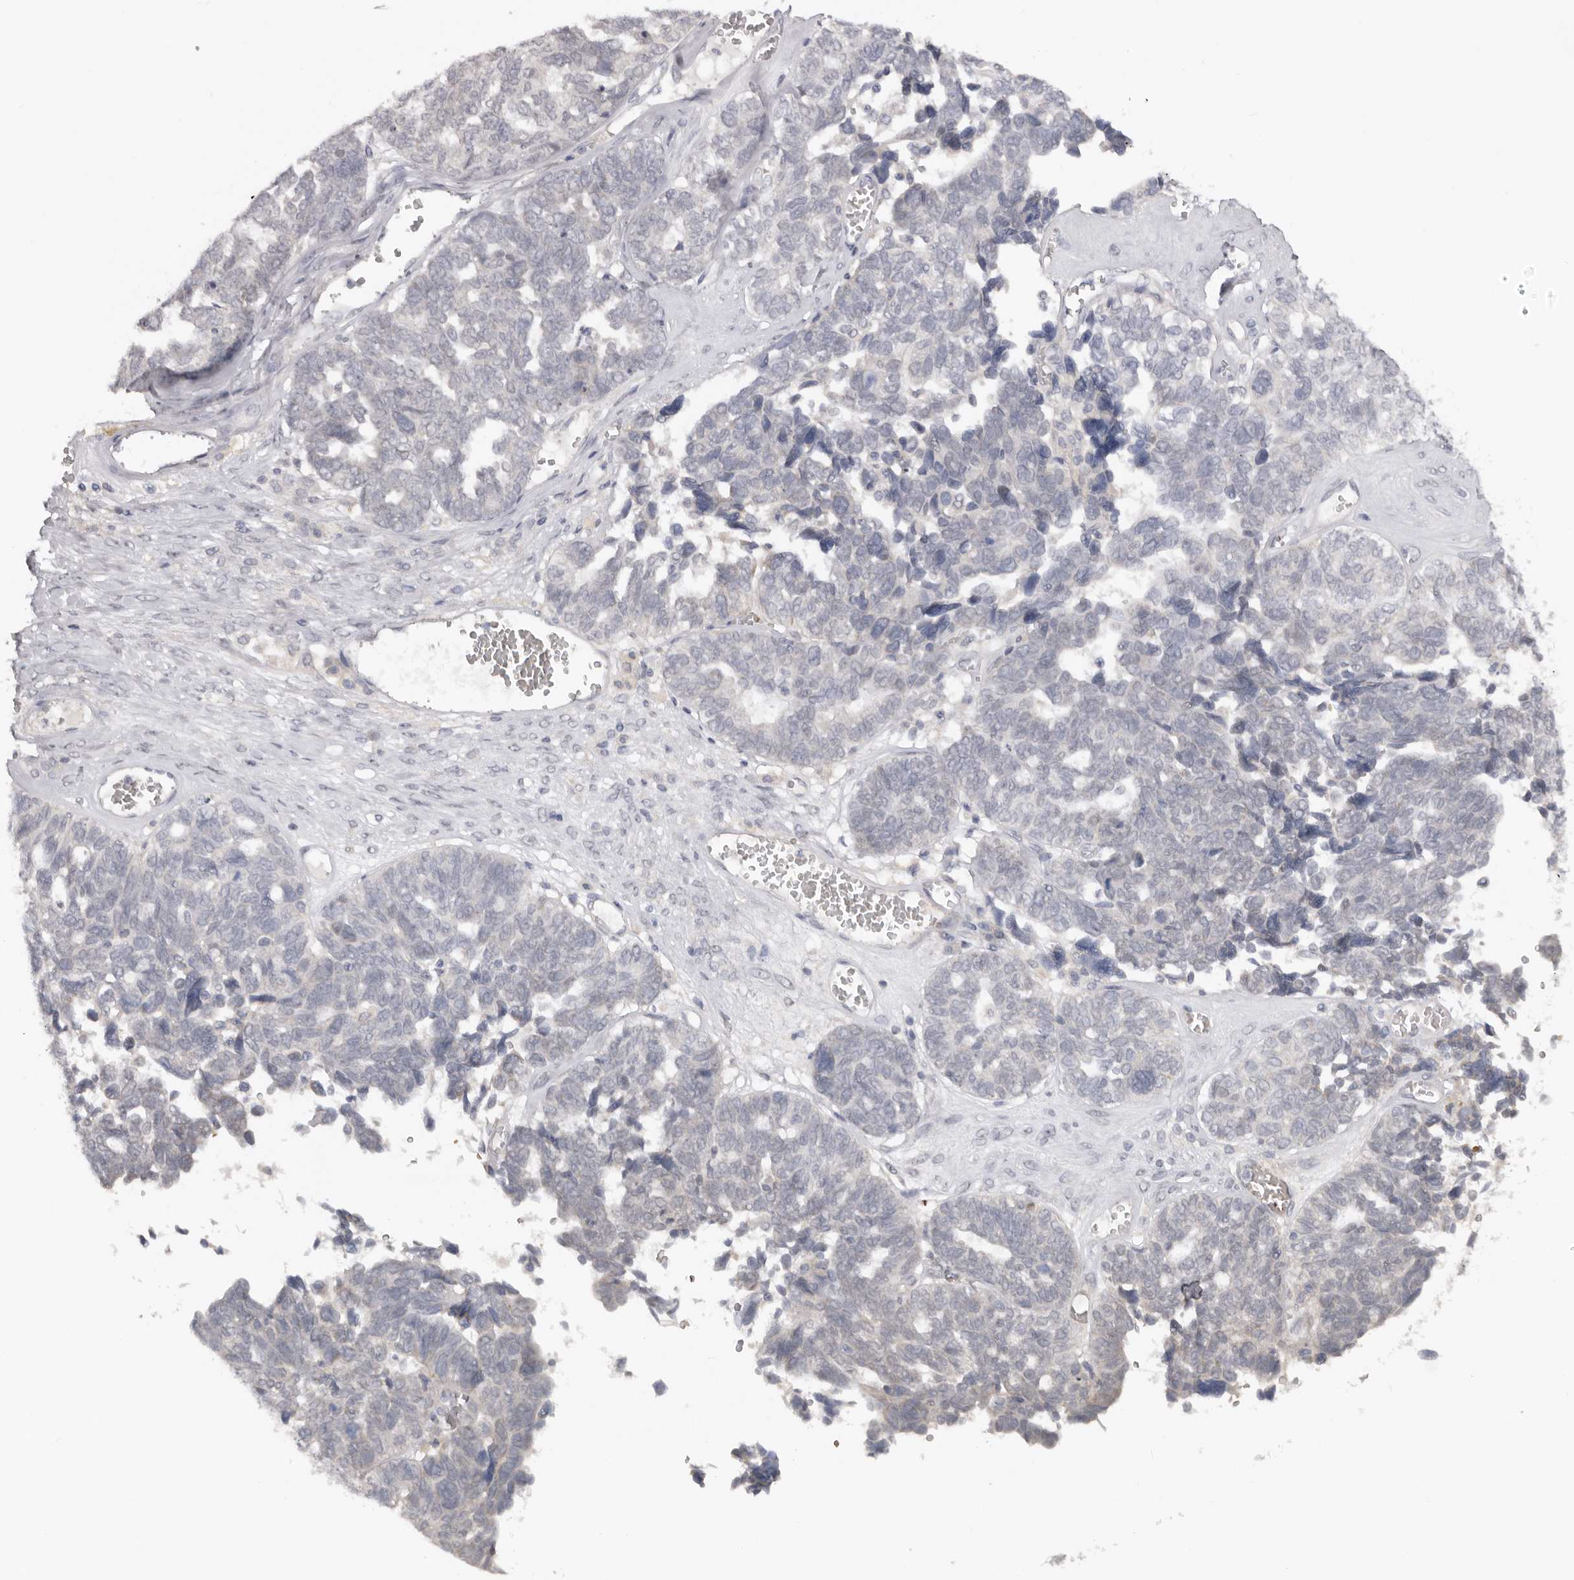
{"staining": {"intensity": "negative", "quantity": "none", "location": "none"}, "tissue": "ovarian cancer", "cell_type": "Tumor cells", "image_type": "cancer", "snomed": [{"axis": "morphology", "description": "Cystadenocarcinoma, serous, NOS"}, {"axis": "topography", "description": "Ovary"}], "caption": "Immunohistochemical staining of human serous cystadenocarcinoma (ovarian) demonstrates no significant expression in tumor cells. Nuclei are stained in blue.", "gene": "TNR", "patient": {"sex": "female", "age": 79}}